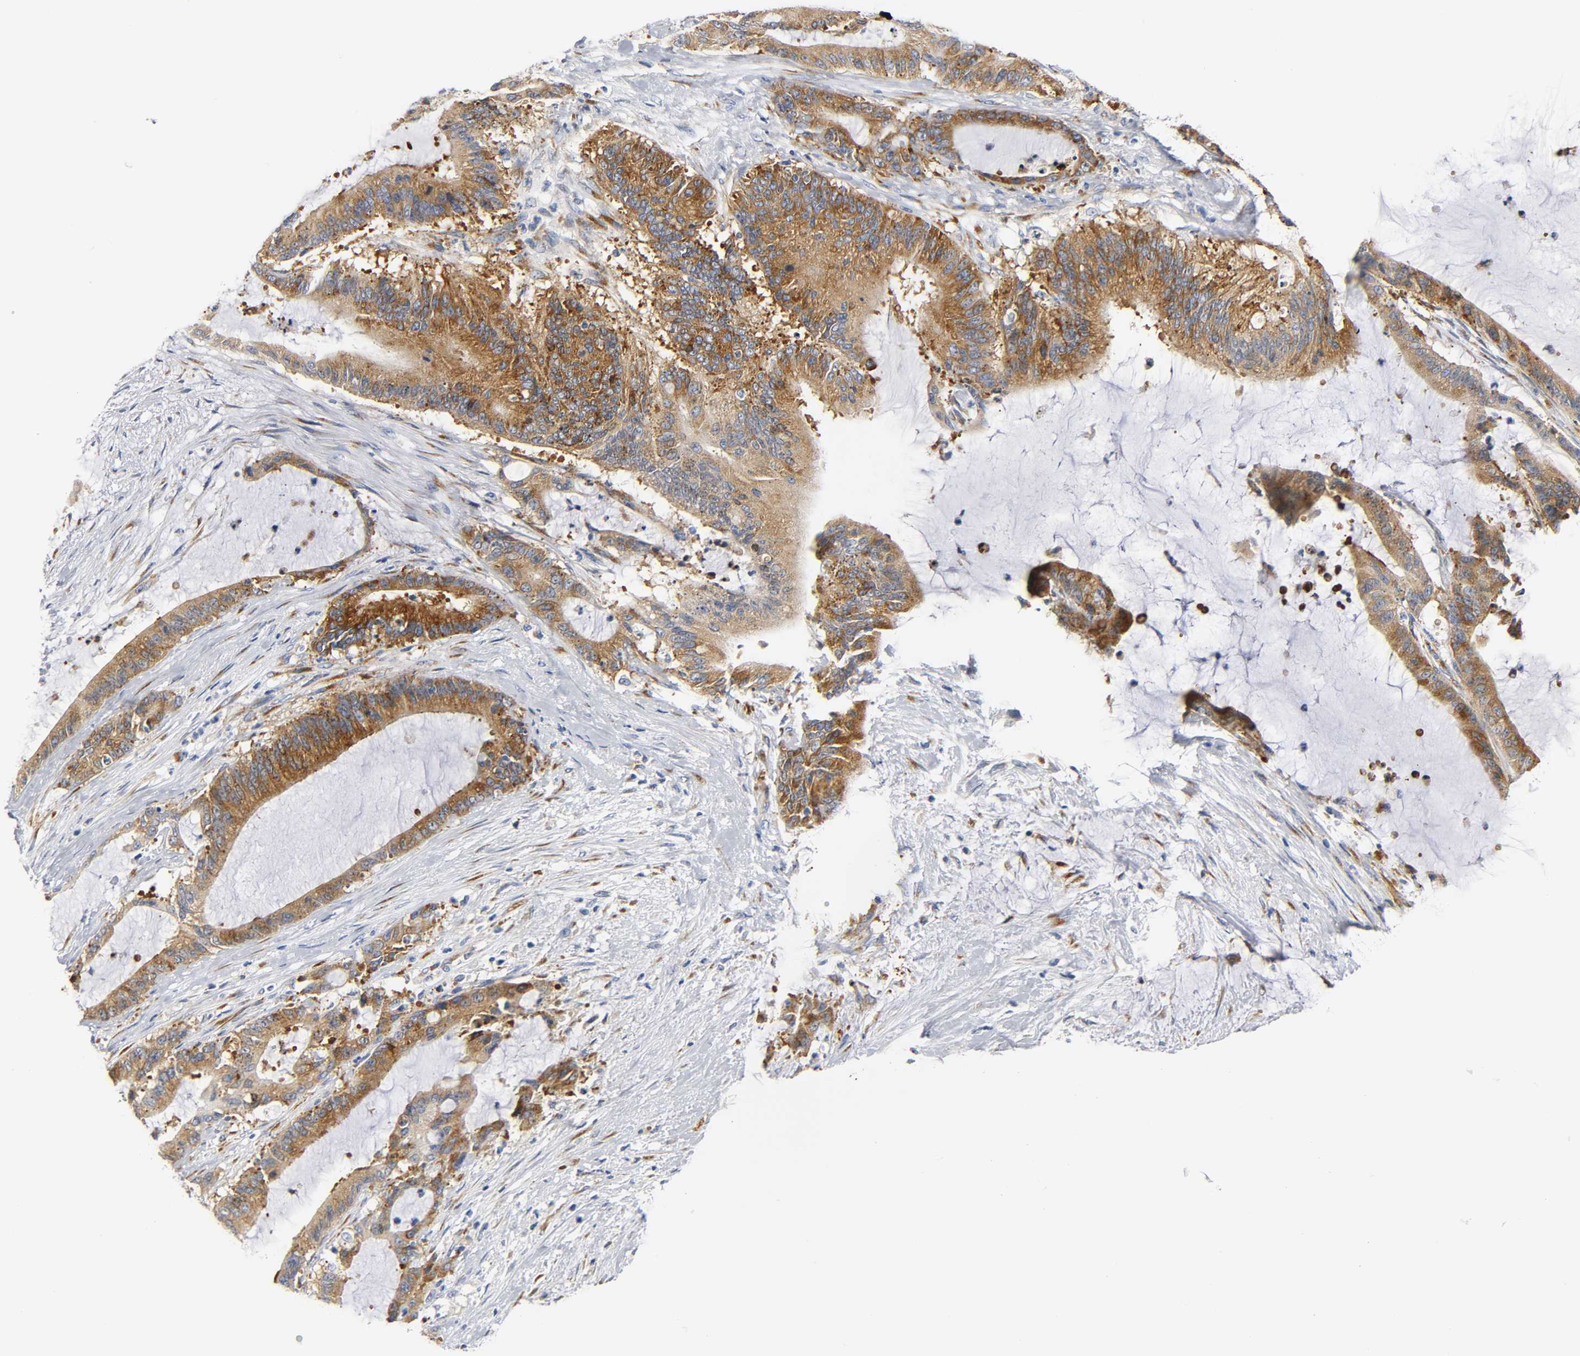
{"staining": {"intensity": "strong", "quantity": ">75%", "location": "cytoplasmic/membranous"}, "tissue": "liver cancer", "cell_type": "Tumor cells", "image_type": "cancer", "snomed": [{"axis": "morphology", "description": "Cholangiocarcinoma"}, {"axis": "topography", "description": "Liver"}], "caption": "About >75% of tumor cells in cholangiocarcinoma (liver) display strong cytoplasmic/membranous protein expression as visualized by brown immunohistochemical staining.", "gene": "REL", "patient": {"sex": "female", "age": 73}}